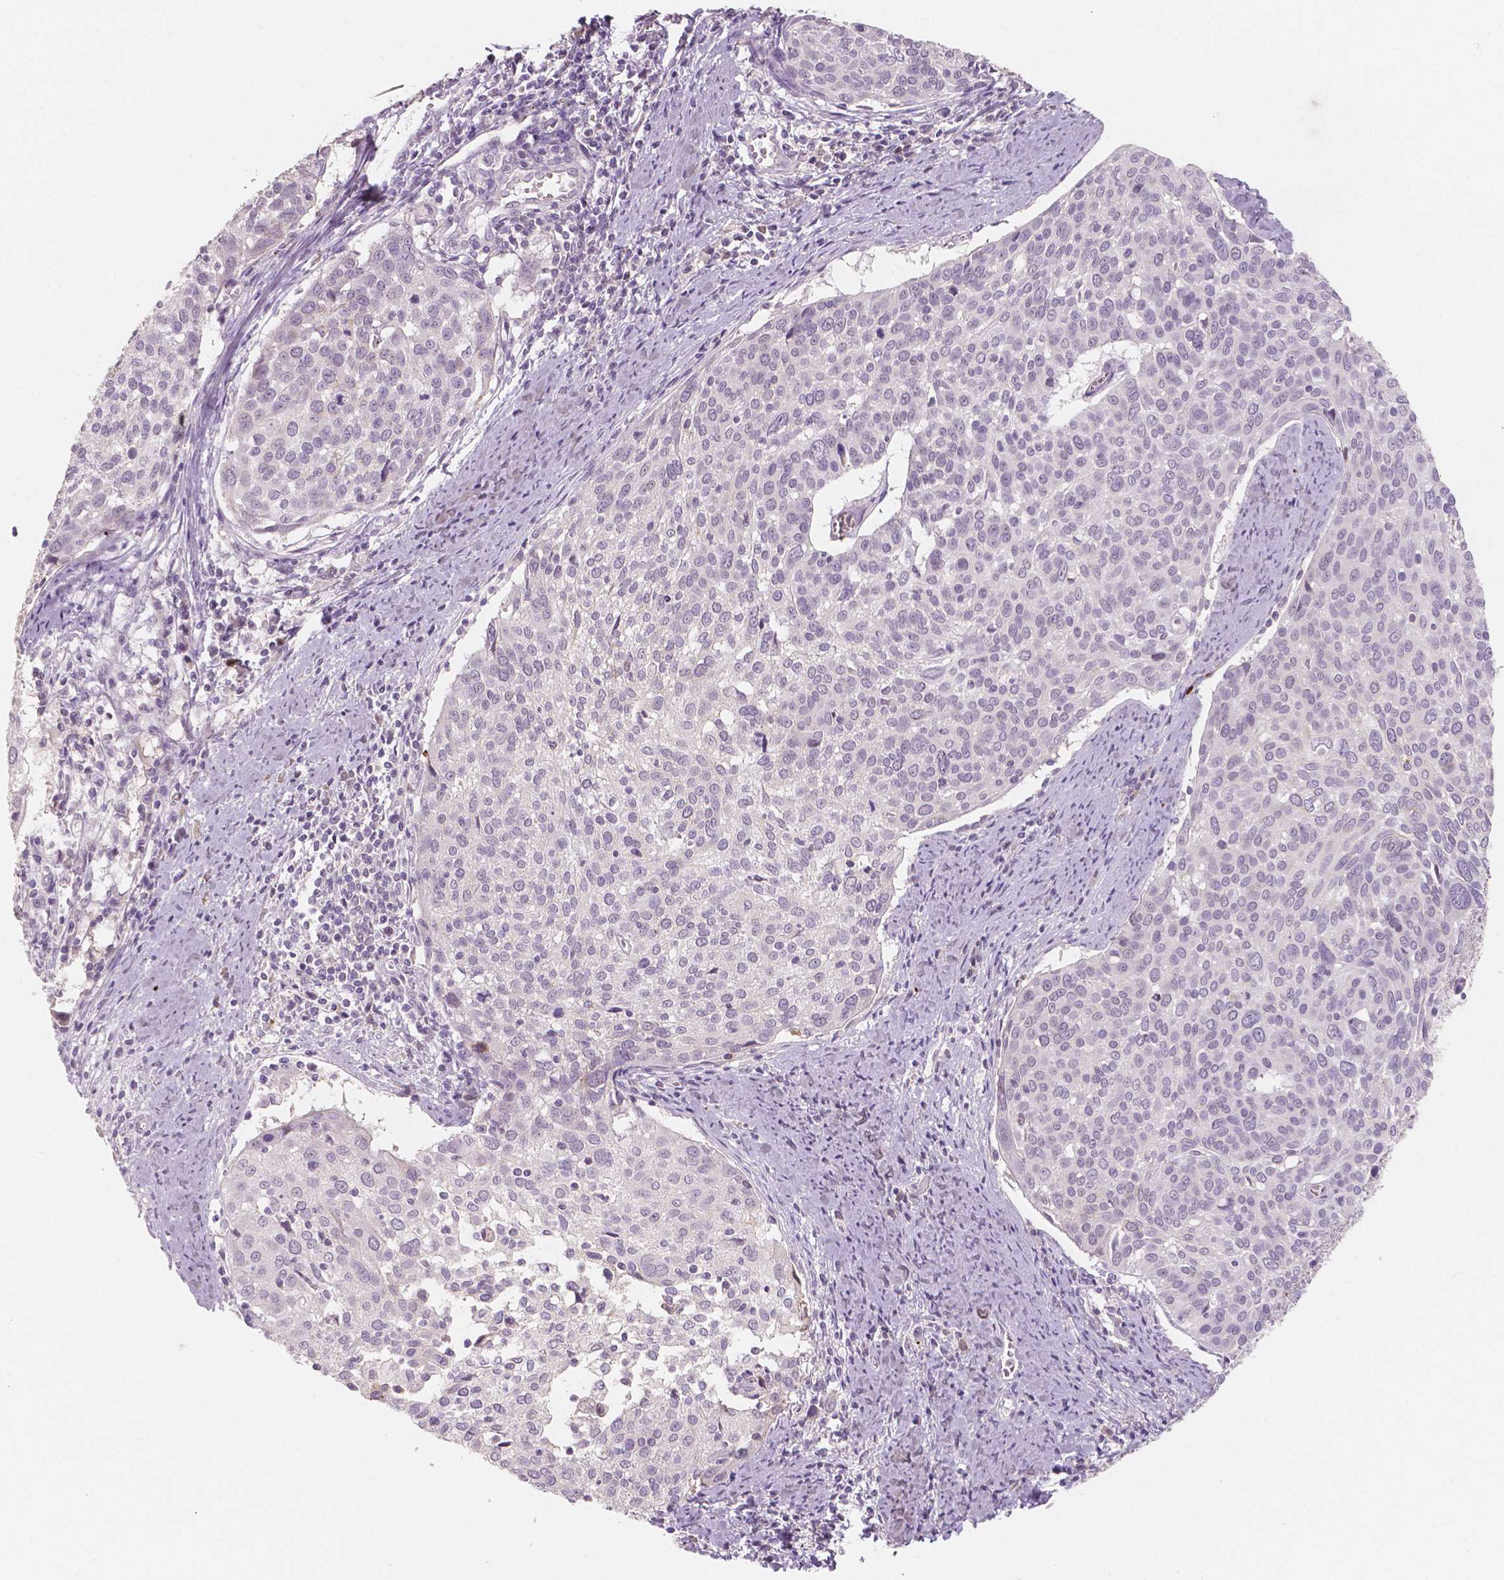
{"staining": {"intensity": "negative", "quantity": "none", "location": "none"}, "tissue": "cervical cancer", "cell_type": "Tumor cells", "image_type": "cancer", "snomed": [{"axis": "morphology", "description": "Squamous cell carcinoma, NOS"}, {"axis": "topography", "description": "Cervix"}], "caption": "A high-resolution photomicrograph shows immunohistochemistry (IHC) staining of cervical squamous cell carcinoma, which shows no significant expression in tumor cells.", "gene": "APOA4", "patient": {"sex": "female", "age": 39}}